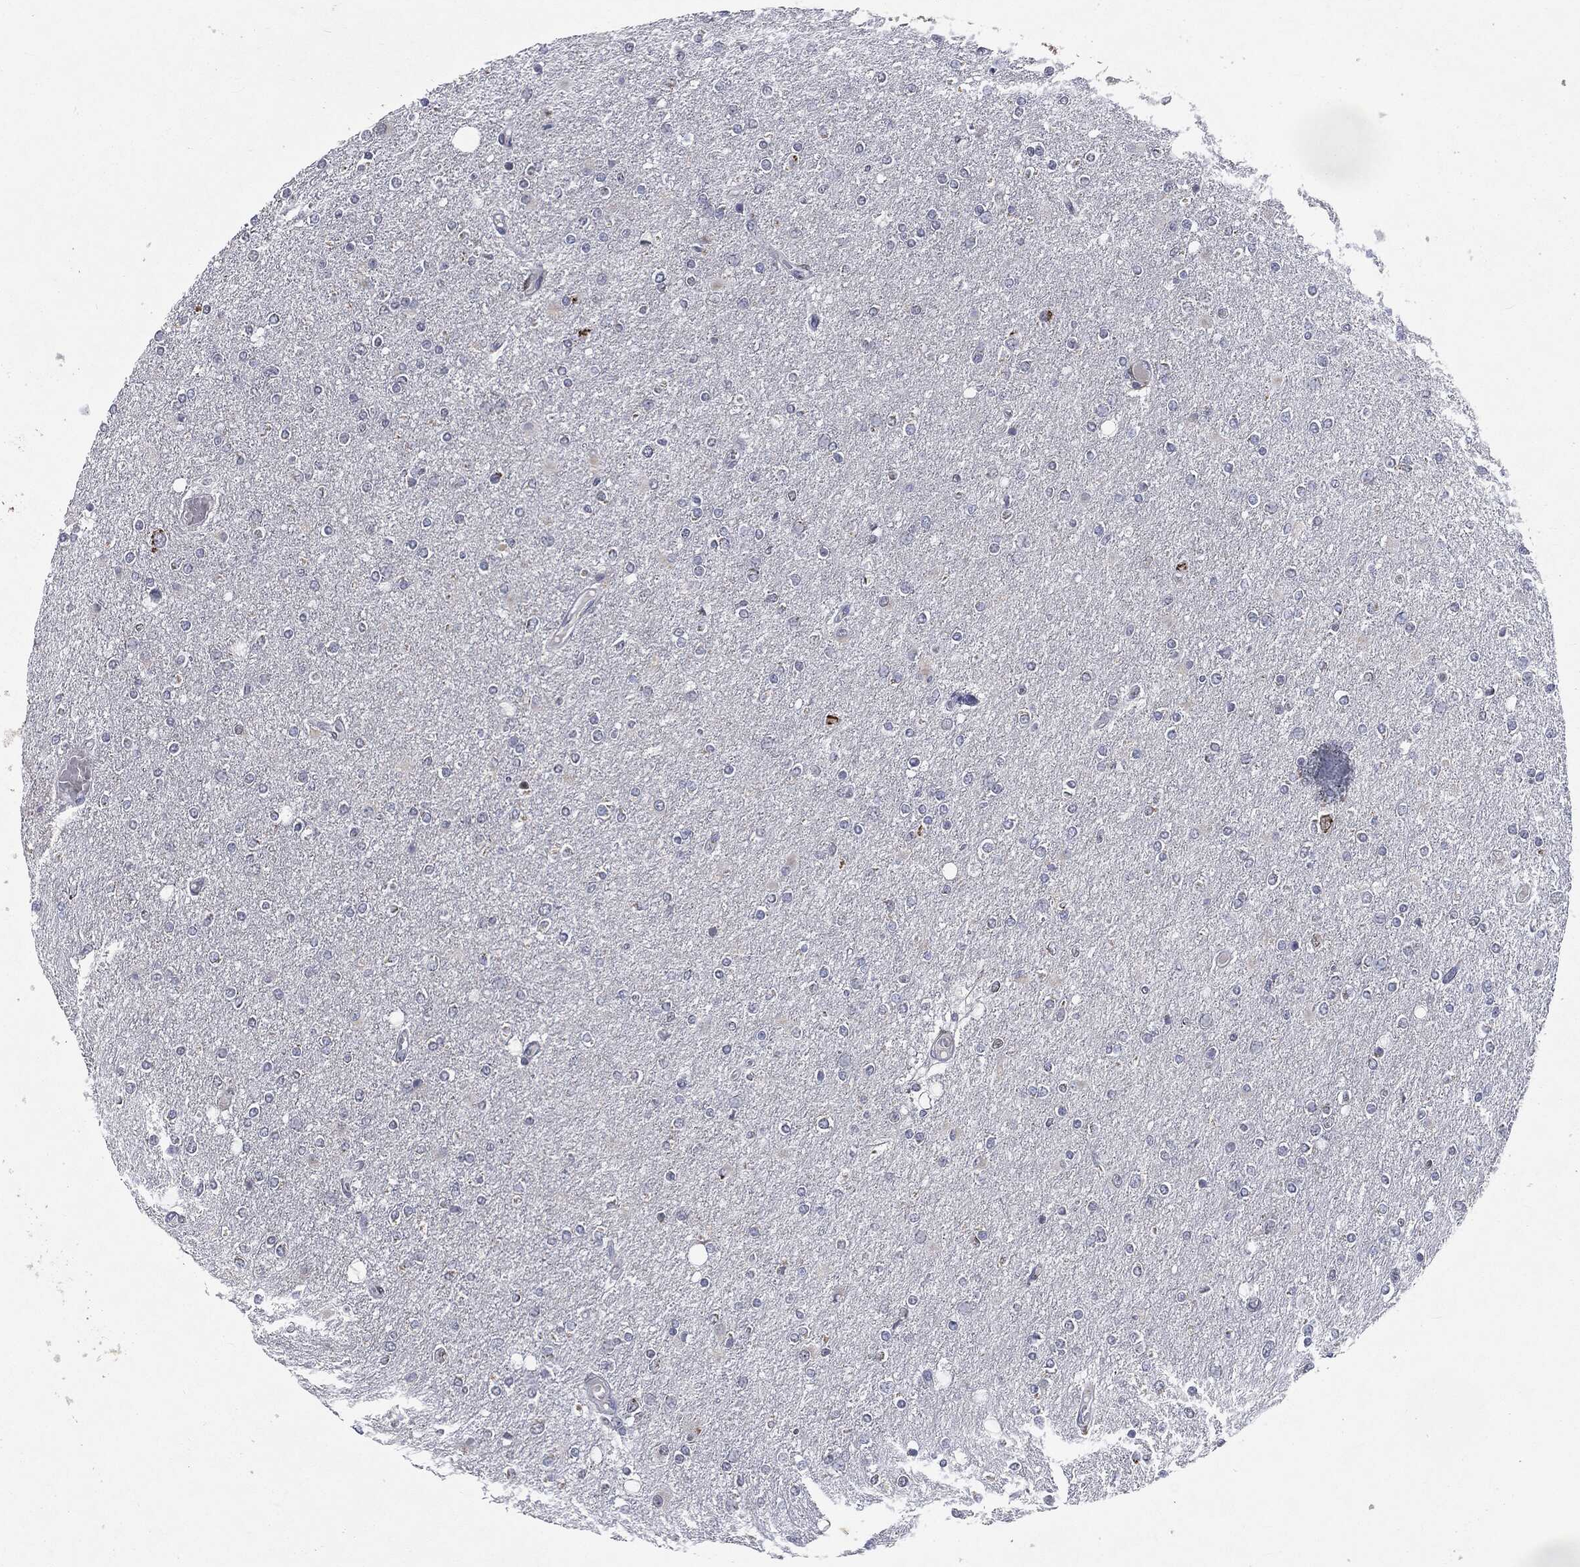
{"staining": {"intensity": "negative", "quantity": "none", "location": "none"}, "tissue": "glioma", "cell_type": "Tumor cells", "image_type": "cancer", "snomed": [{"axis": "morphology", "description": "Glioma, malignant, High grade"}, {"axis": "topography", "description": "Cerebral cortex"}], "caption": "Photomicrograph shows no significant protein staining in tumor cells of glioma.", "gene": "CASD1", "patient": {"sex": "male", "age": 70}}